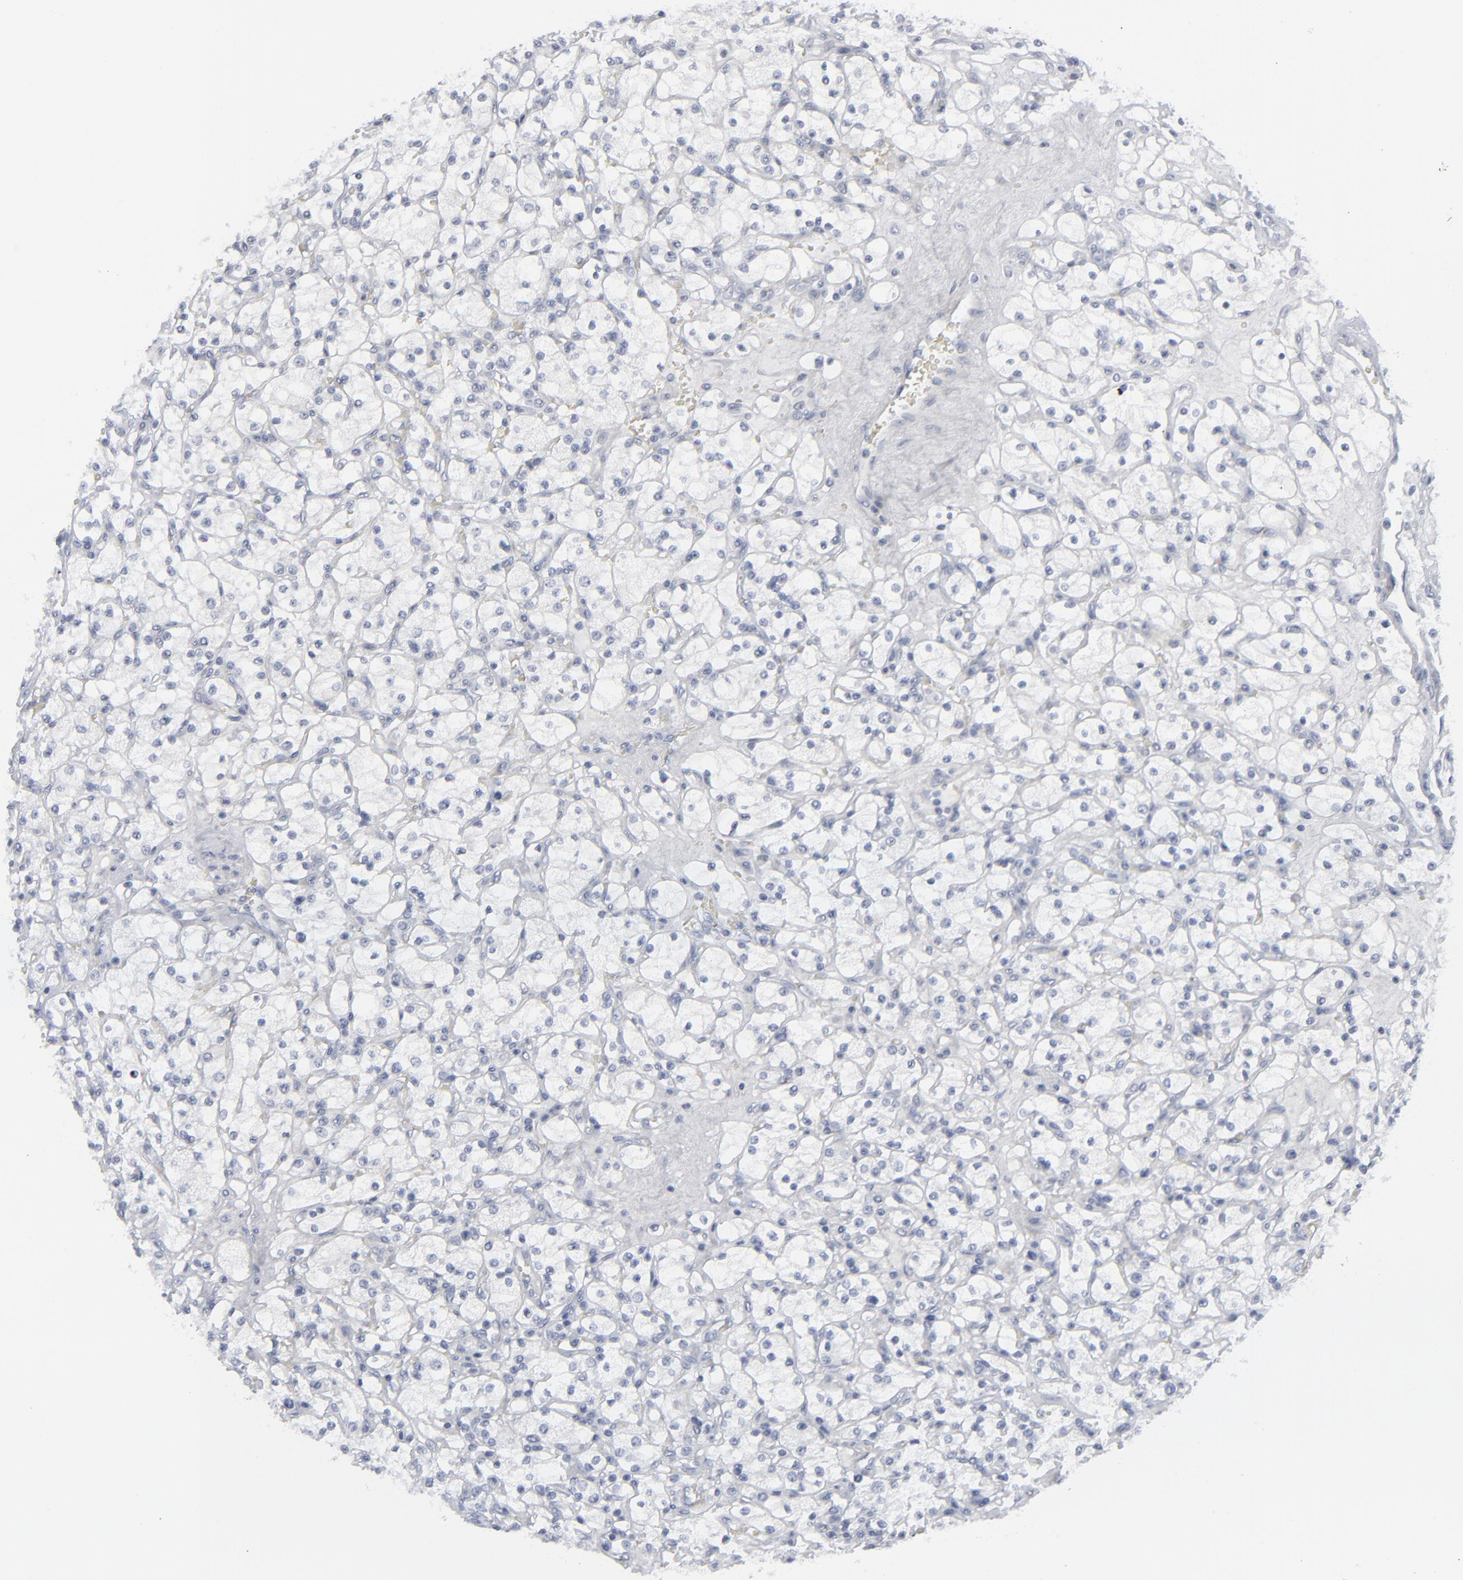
{"staining": {"intensity": "negative", "quantity": "none", "location": "none"}, "tissue": "renal cancer", "cell_type": "Tumor cells", "image_type": "cancer", "snomed": [{"axis": "morphology", "description": "Adenocarcinoma, NOS"}, {"axis": "topography", "description": "Kidney"}], "caption": "An image of human renal cancer is negative for staining in tumor cells.", "gene": "MSLN", "patient": {"sex": "female", "age": 83}}